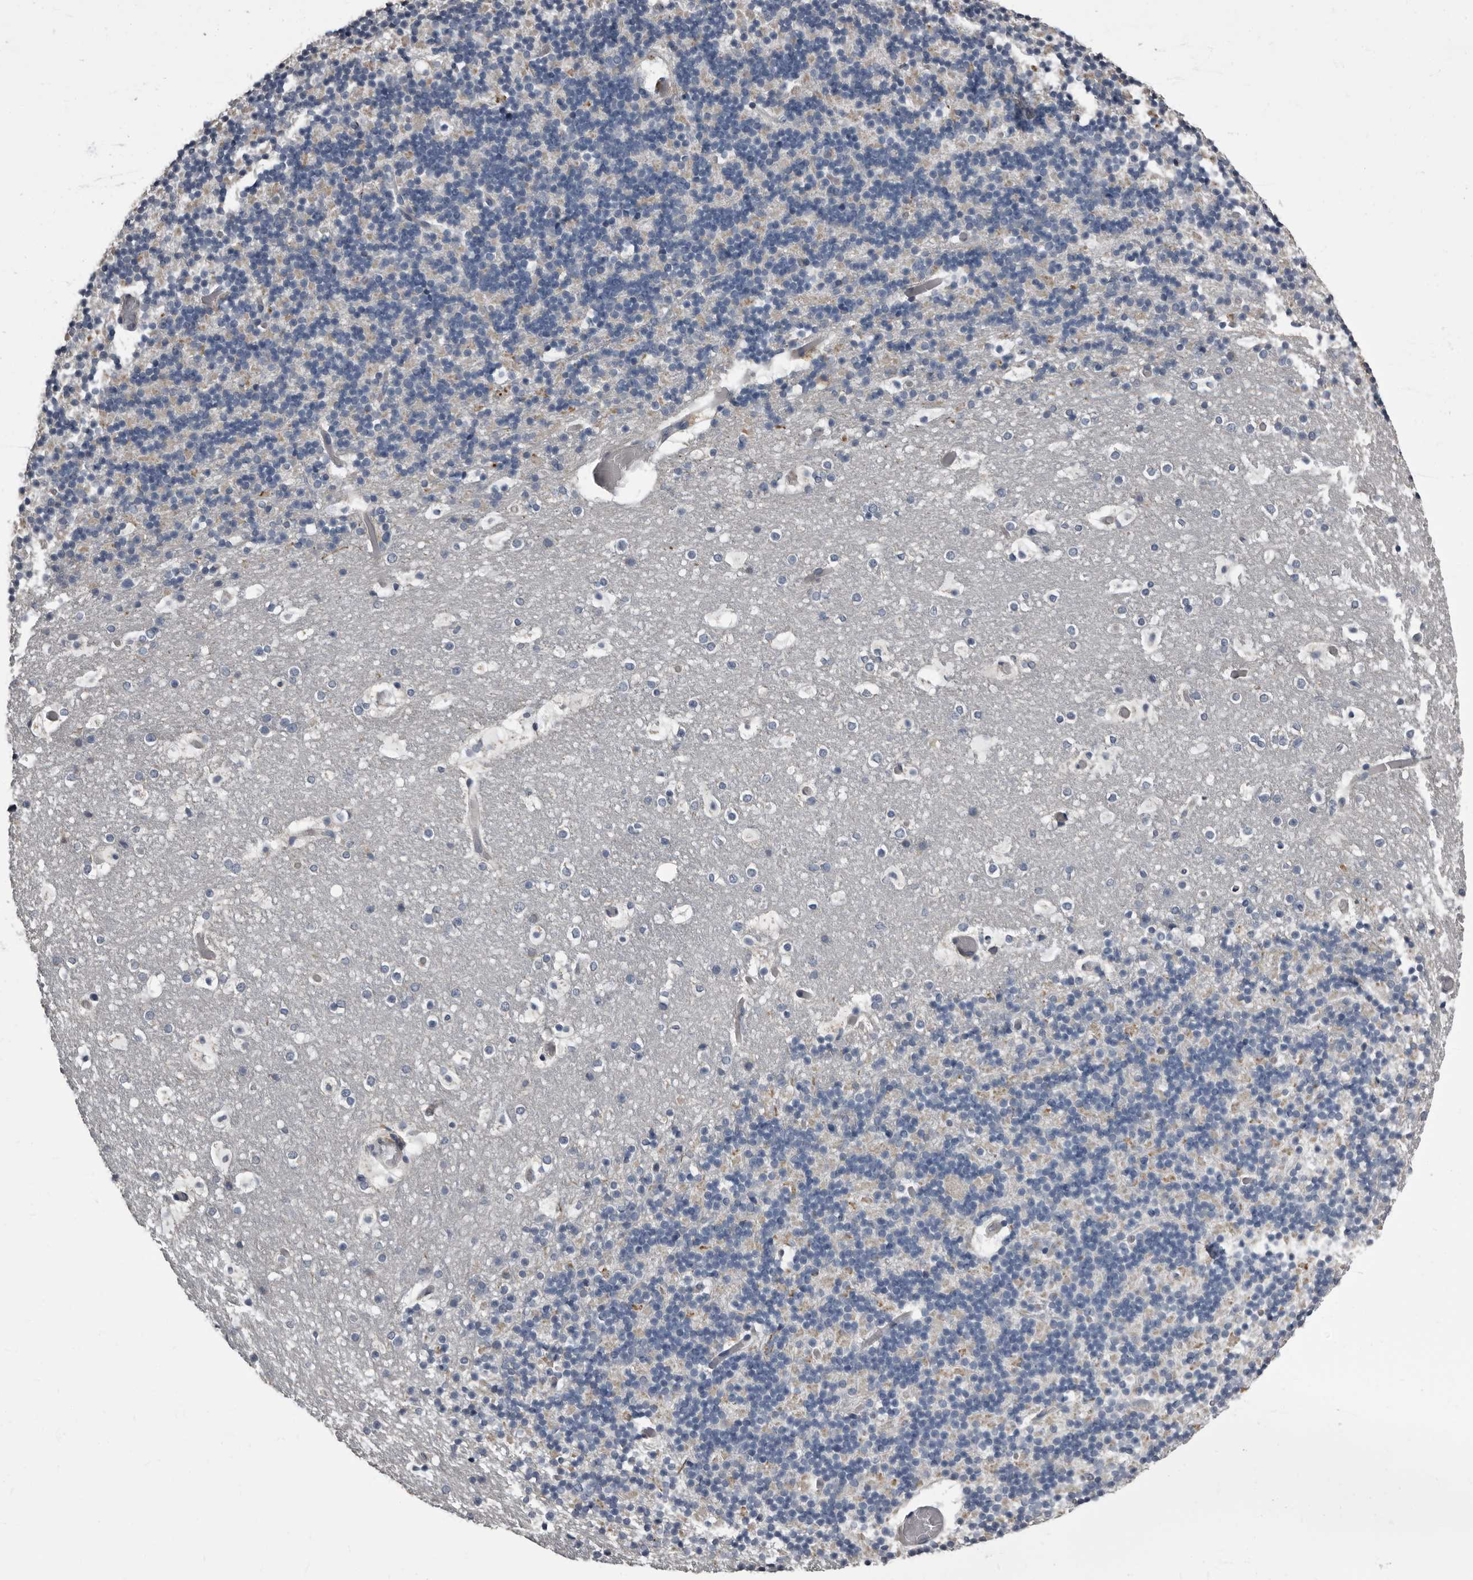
{"staining": {"intensity": "negative", "quantity": "none", "location": "none"}, "tissue": "cerebellum", "cell_type": "Cells in granular layer", "image_type": "normal", "snomed": [{"axis": "morphology", "description": "Normal tissue, NOS"}, {"axis": "topography", "description": "Cerebellum"}], "caption": "Immunohistochemical staining of benign human cerebellum shows no significant staining in cells in granular layer. (DAB (3,3'-diaminobenzidine) immunohistochemistry with hematoxylin counter stain).", "gene": "TPD52L1", "patient": {"sex": "male", "age": 57}}